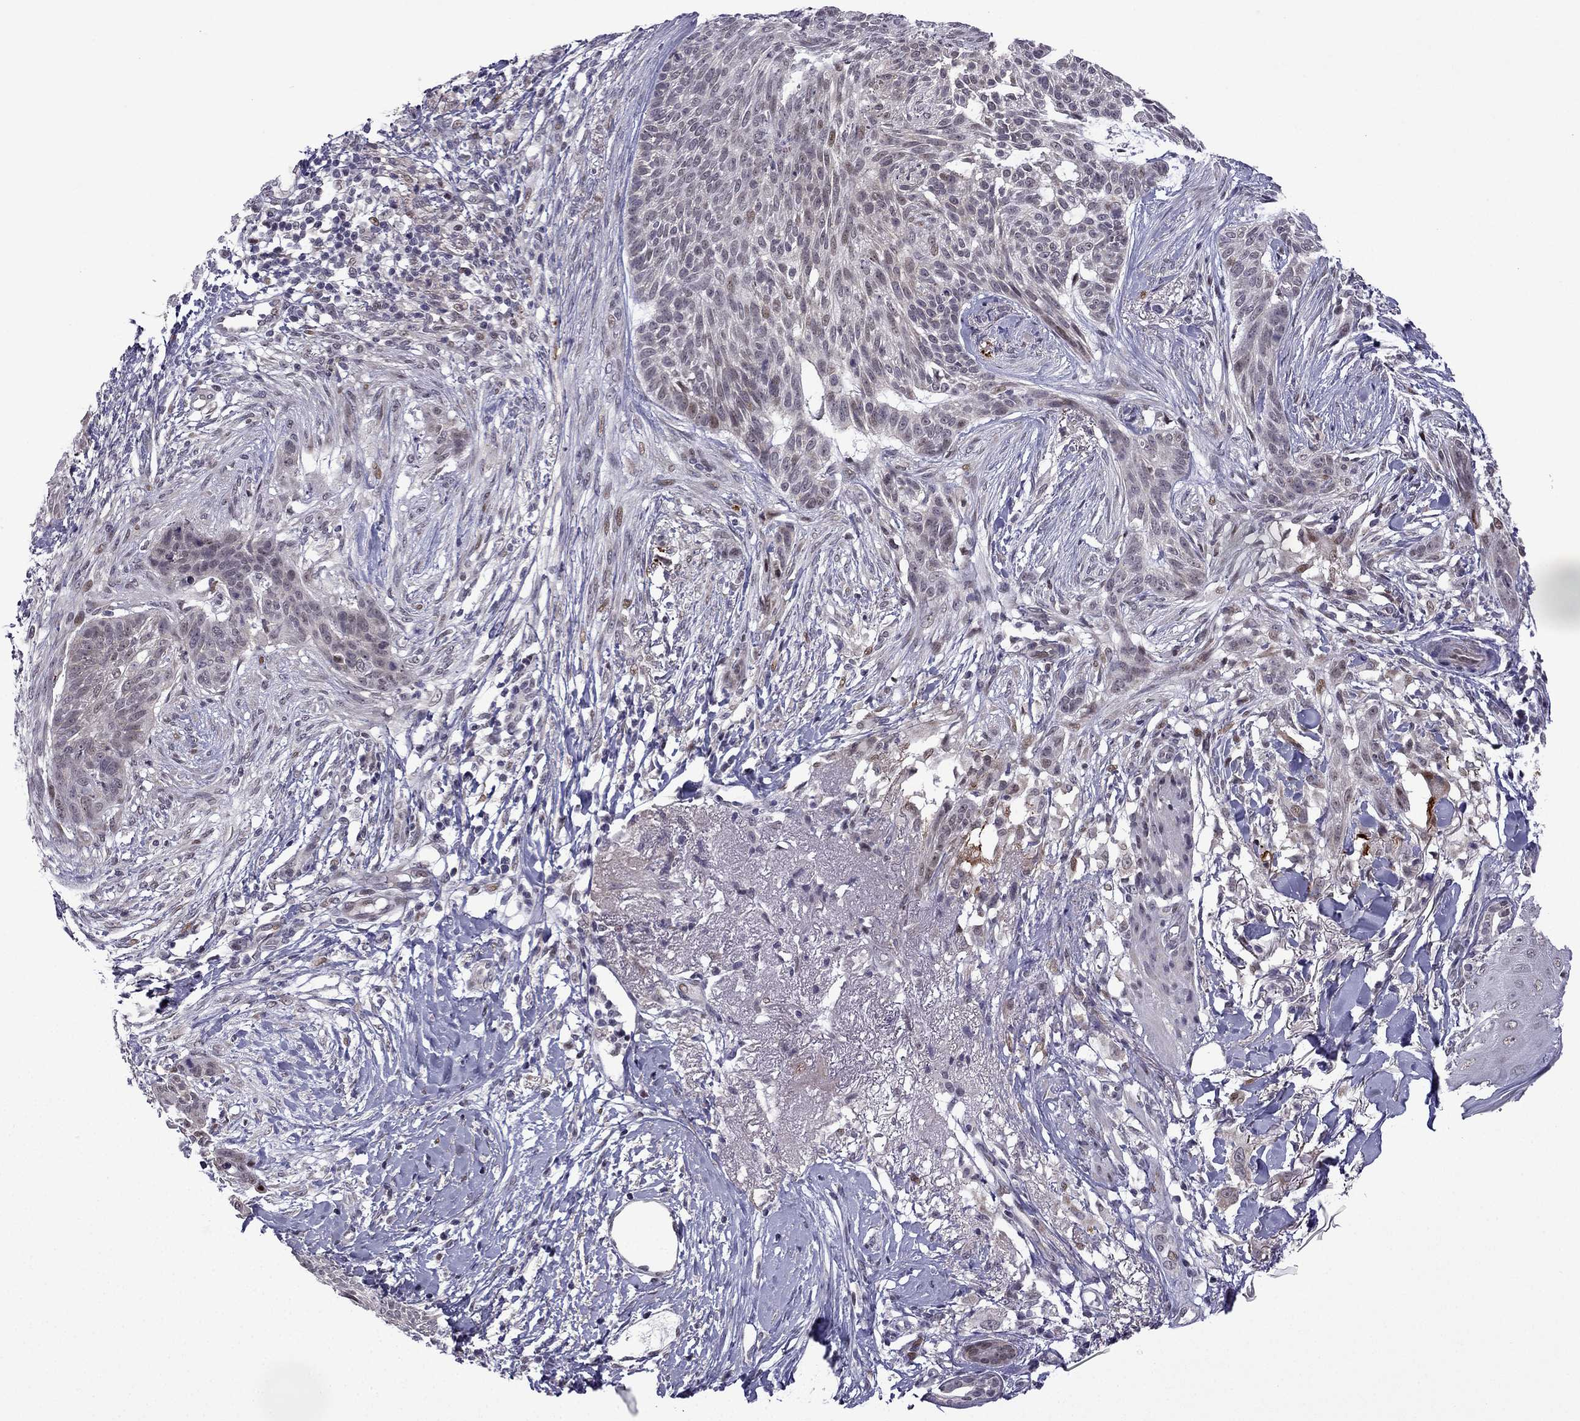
{"staining": {"intensity": "weak", "quantity": "<25%", "location": "nuclear"}, "tissue": "skin cancer", "cell_type": "Tumor cells", "image_type": "cancer", "snomed": [{"axis": "morphology", "description": "Normal tissue, NOS"}, {"axis": "morphology", "description": "Basal cell carcinoma"}, {"axis": "topography", "description": "Skin"}], "caption": "This is an immunohistochemistry image of human skin cancer. There is no staining in tumor cells.", "gene": "FGF3", "patient": {"sex": "male", "age": 84}}